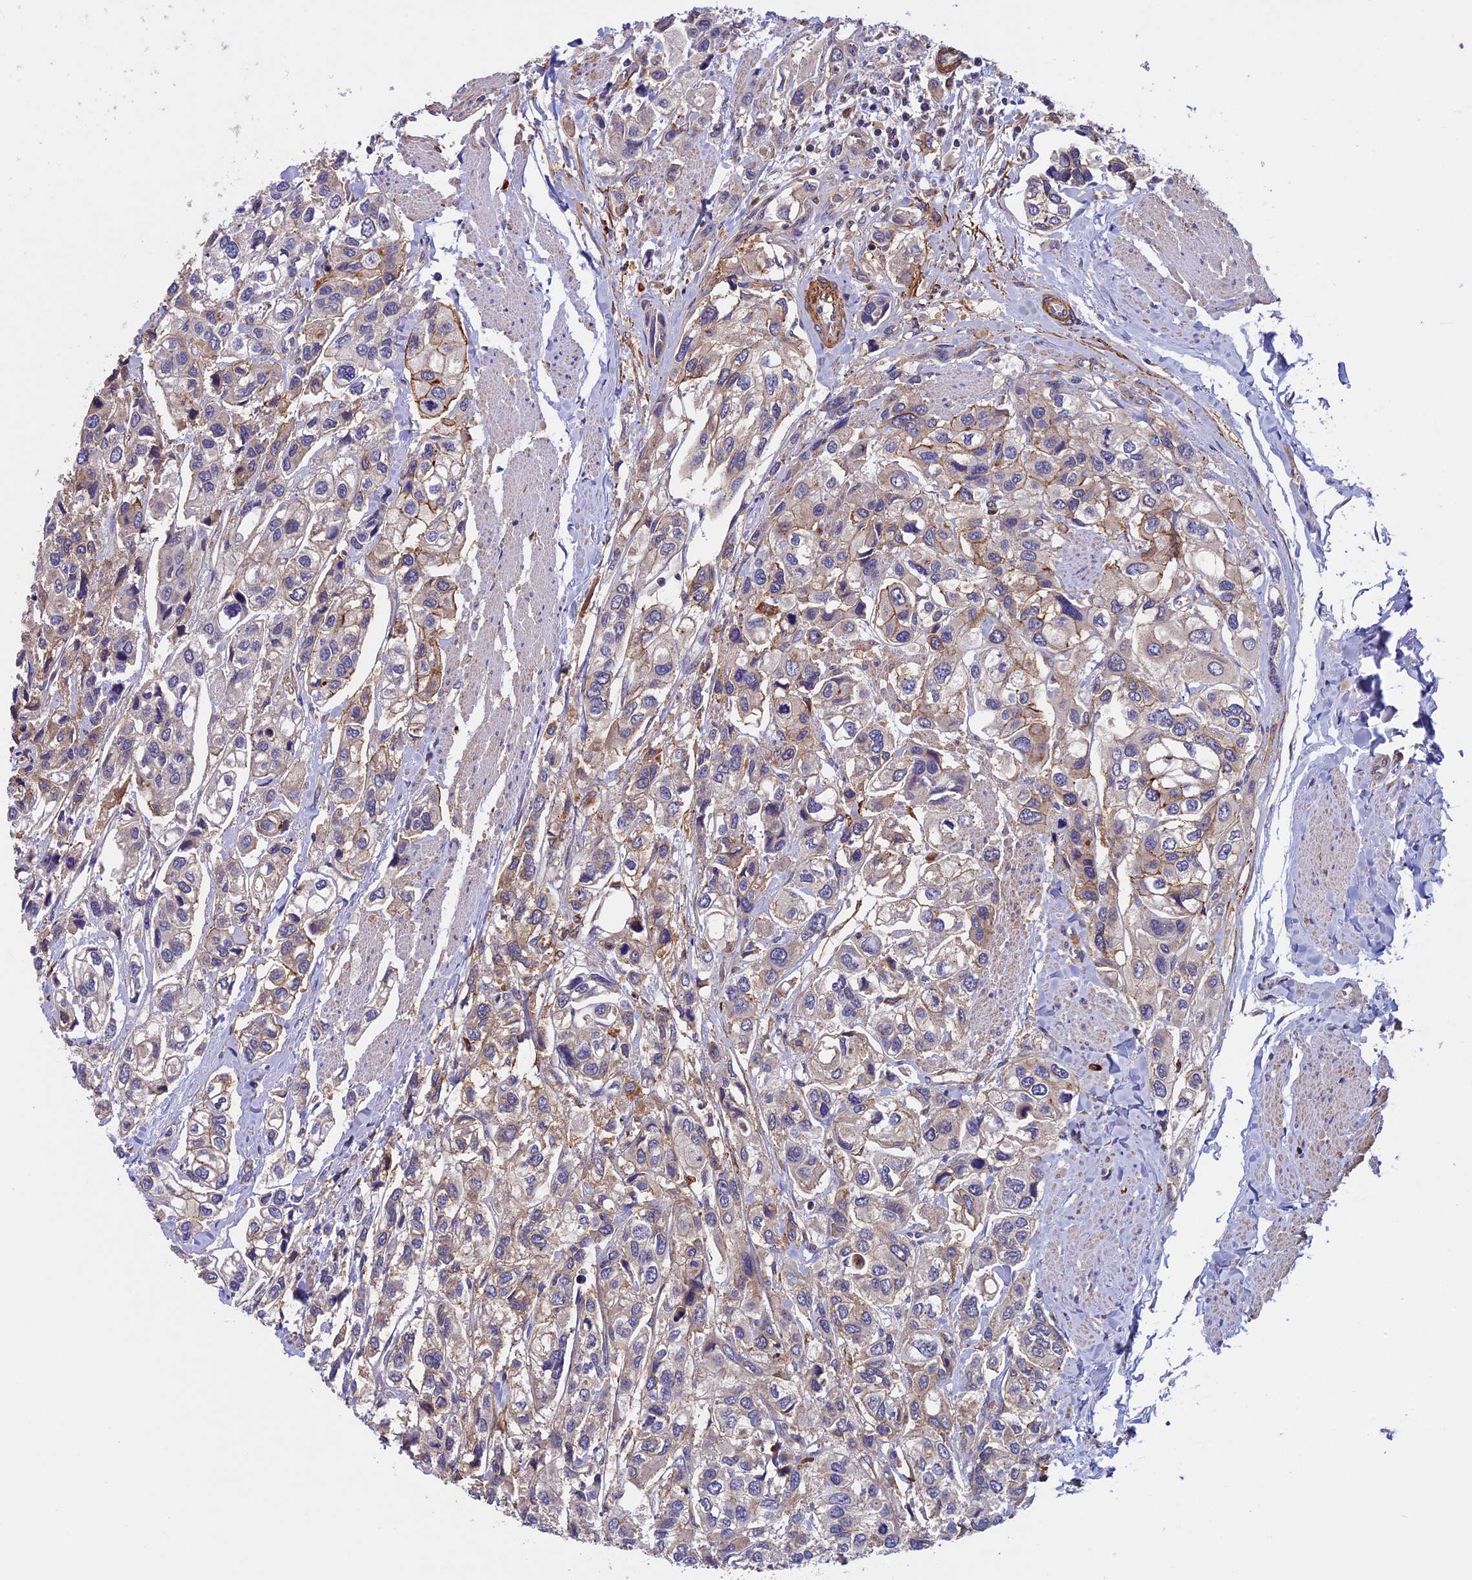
{"staining": {"intensity": "weak", "quantity": "<25%", "location": "cytoplasmic/membranous"}, "tissue": "urothelial cancer", "cell_type": "Tumor cells", "image_type": "cancer", "snomed": [{"axis": "morphology", "description": "Urothelial carcinoma, High grade"}, {"axis": "topography", "description": "Urinary bladder"}], "caption": "Immunohistochemistry (IHC) image of neoplastic tissue: human urothelial cancer stained with DAB shows no significant protein staining in tumor cells. Brightfield microscopy of immunohistochemistry (IHC) stained with DAB (brown) and hematoxylin (blue), captured at high magnification.", "gene": "SLC9A5", "patient": {"sex": "male", "age": 67}}